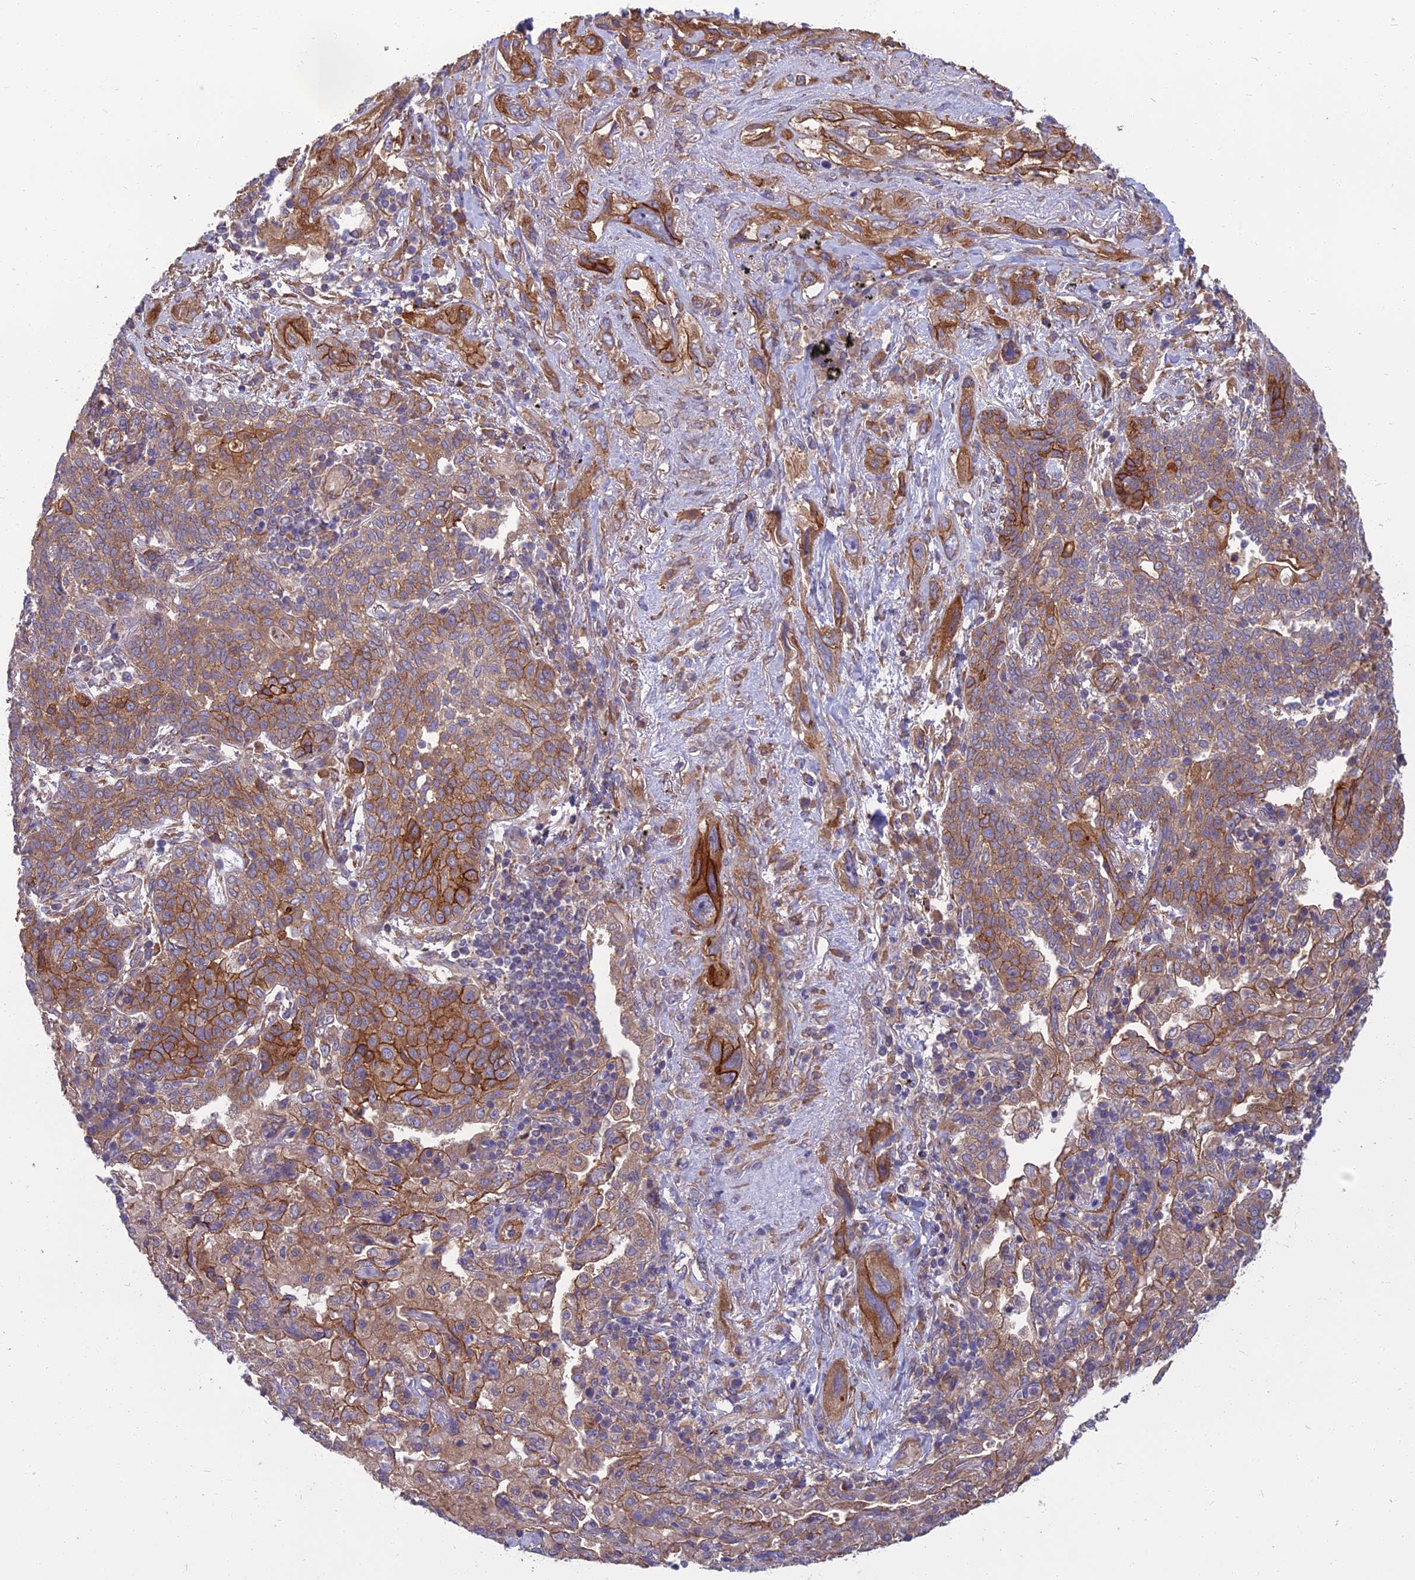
{"staining": {"intensity": "moderate", "quantity": ">75%", "location": "cytoplasmic/membranous"}, "tissue": "lung cancer", "cell_type": "Tumor cells", "image_type": "cancer", "snomed": [{"axis": "morphology", "description": "Squamous cell carcinoma, NOS"}, {"axis": "topography", "description": "Lung"}], "caption": "This is a histology image of immunohistochemistry (IHC) staining of lung squamous cell carcinoma, which shows moderate positivity in the cytoplasmic/membranous of tumor cells.", "gene": "WDR24", "patient": {"sex": "female", "age": 70}}